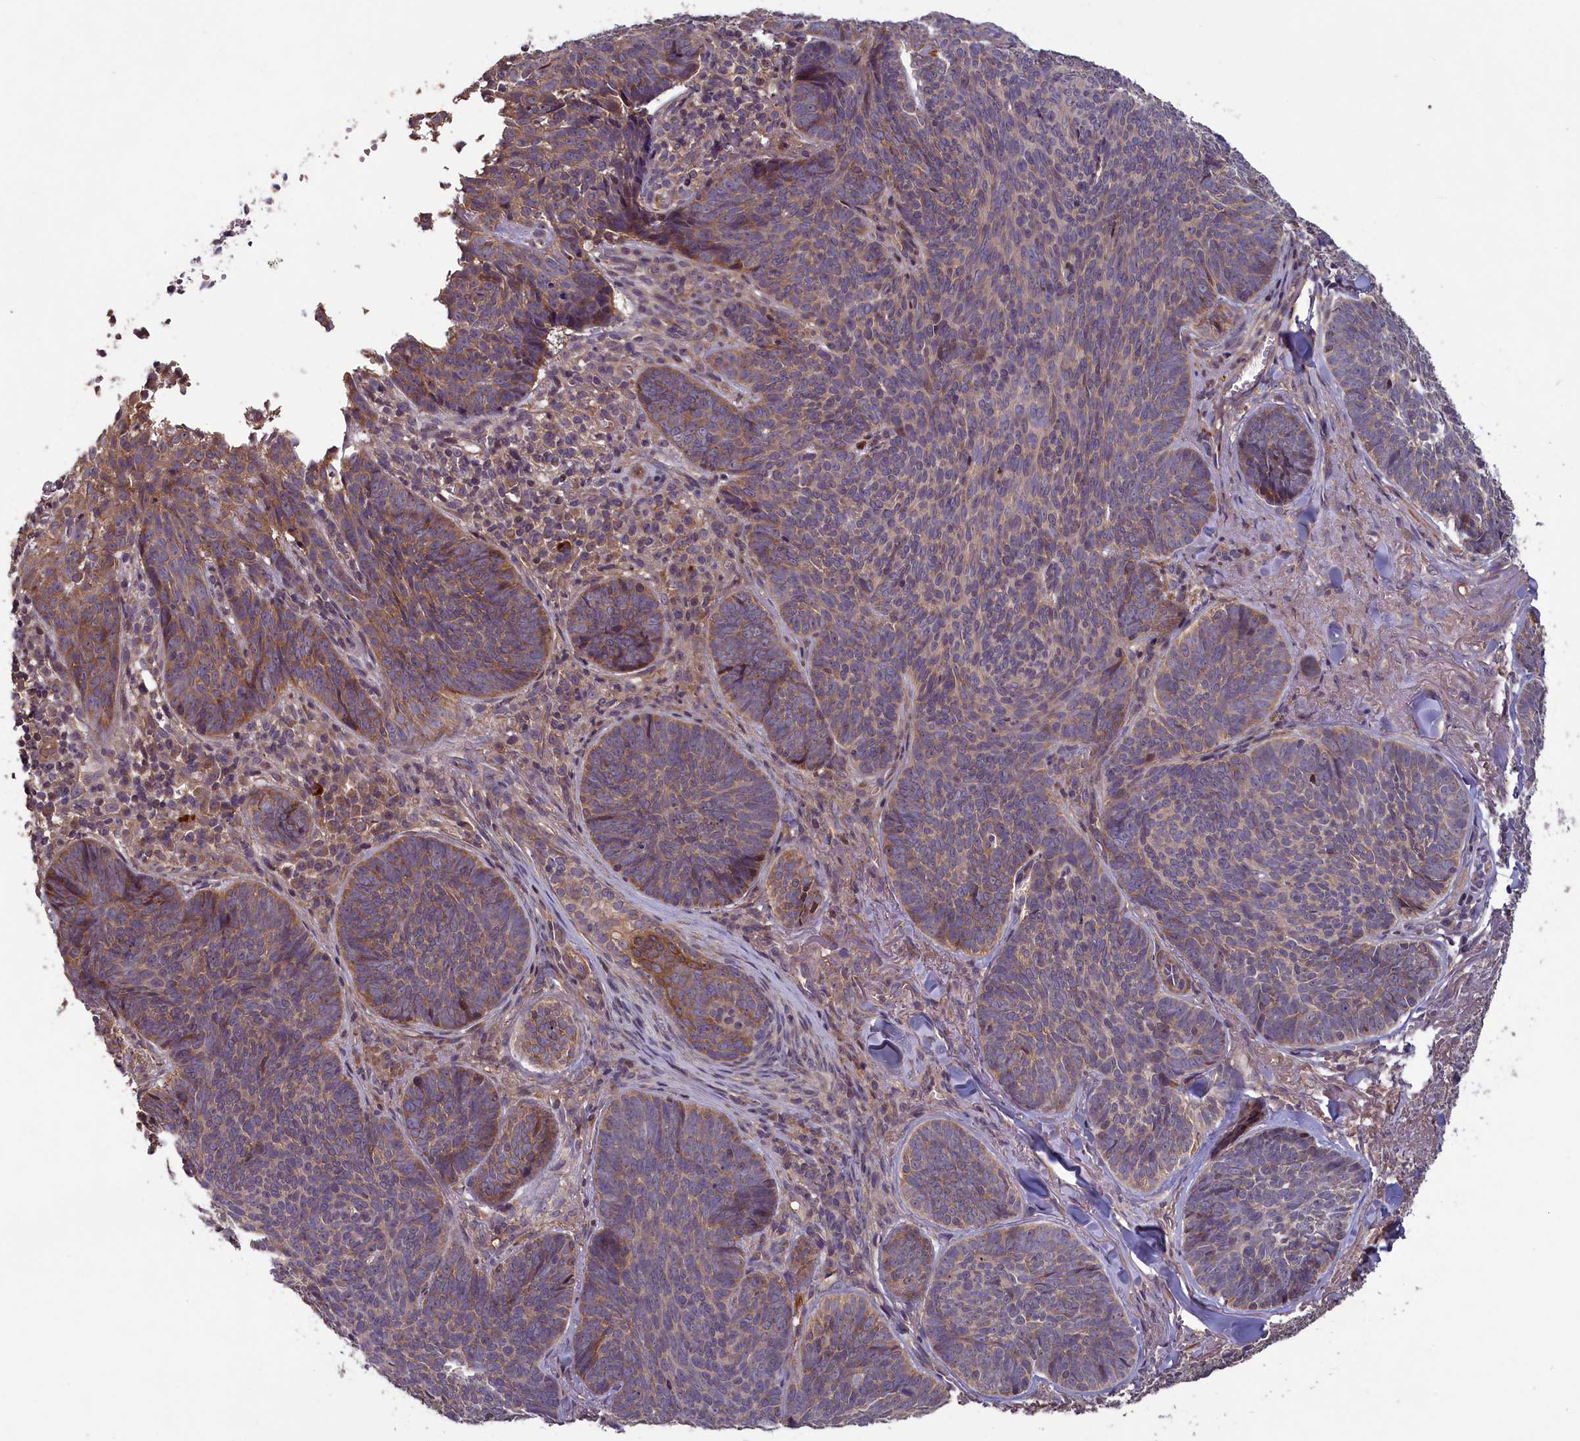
{"staining": {"intensity": "moderate", "quantity": "25%-75%", "location": "cytoplasmic/membranous"}, "tissue": "skin cancer", "cell_type": "Tumor cells", "image_type": "cancer", "snomed": [{"axis": "morphology", "description": "Basal cell carcinoma"}, {"axis": "topography", "description": "Skin"}], "caption": "Tumor cells exhibit moderate cytoplasmic/membranous positivity in approximately 25%-75% of cells in basal cell carcinoma (skin).", "gene": "NUDT6", "patient": {"sex": "female", "age": 74}}